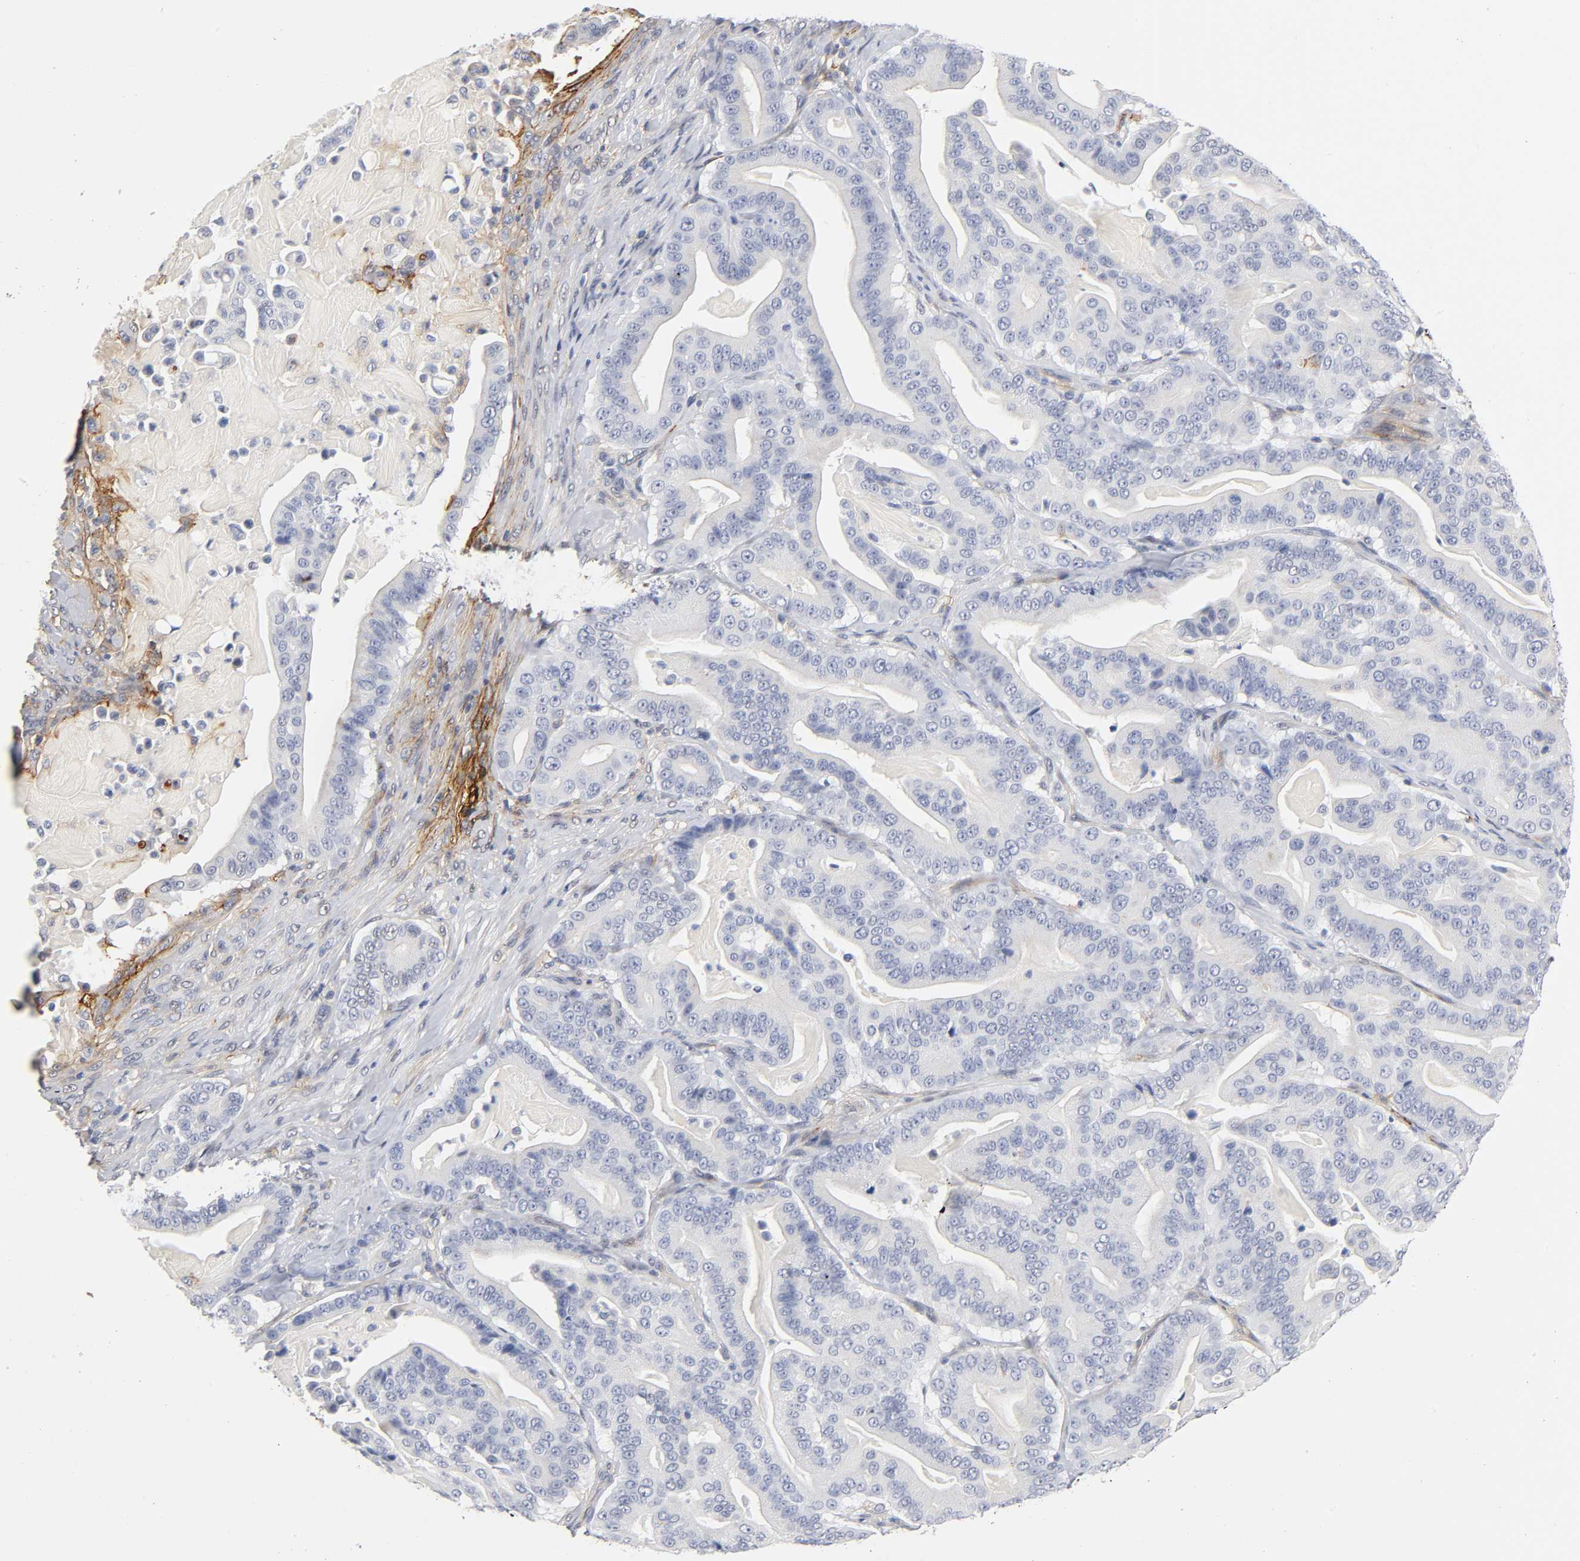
{"staining": {"intensity": "negative", "quantity": "none", "location": "none"}, "tissue": "pancreatic cancer", "cell_type": "Tumor cells", "image_type": "cancer", "snomed": [{"axis": "morphology", "description": "Adenocarcinoma, NOS"}, {"axis": "topography", "description": "Pancreas"}], "caption": "This is a image of immunohistochemistry staining of adenocarcinoma (pancreatic), which shows no expression in tumor cells. The staining is performed using DAB (3,3'-diaminobenzidine) brown chromogen with nuclei counter-stained in using hematoxylin.", "gene": "ICAM1", "patient": {"sex": "male", "age": 63}}